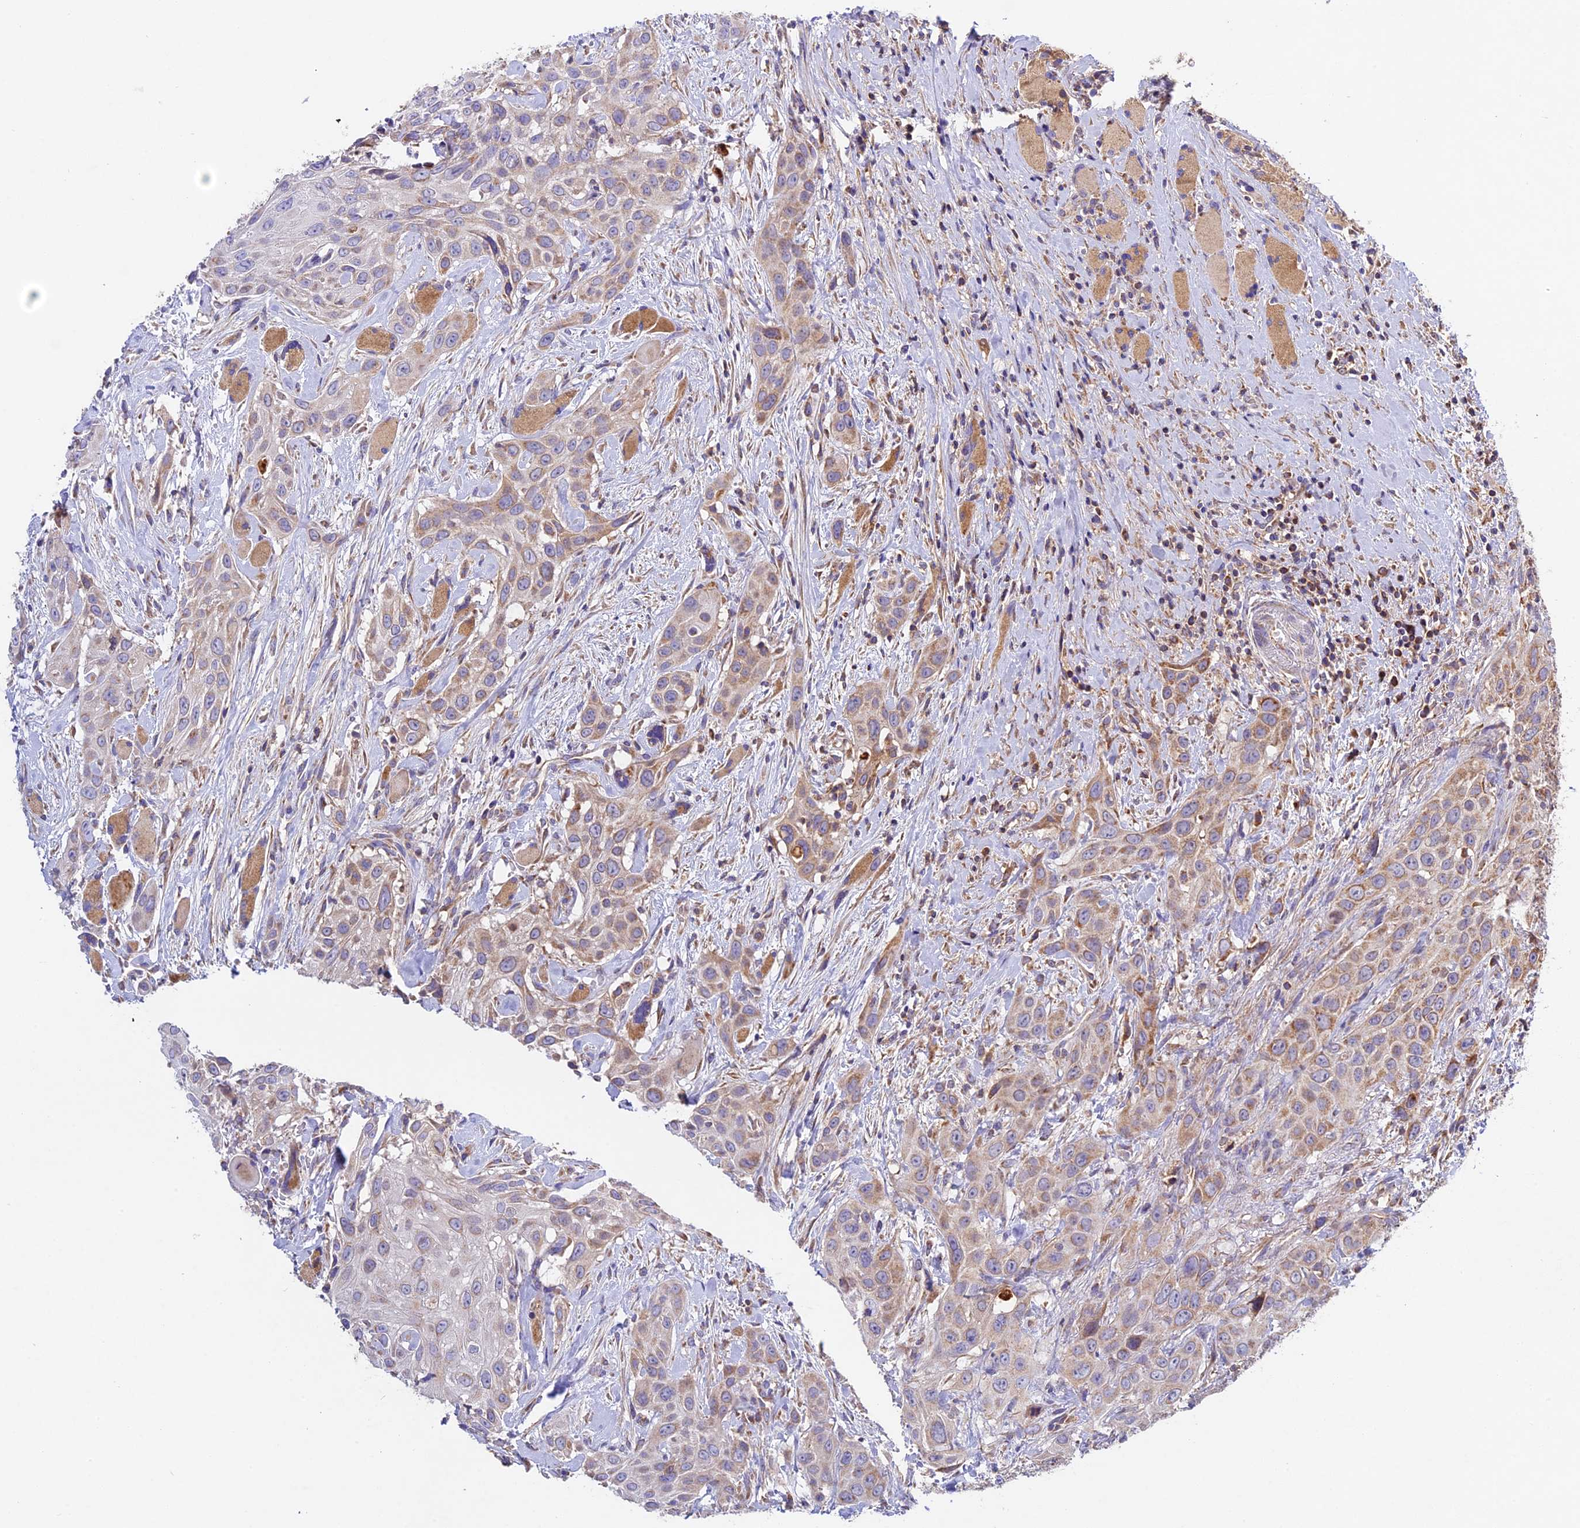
{"staining": {"intensity": "weak", "quantity": ">75%", "location": "cytoplasmic/membranous"}, "tissue": "head and neck cancer", "cell_type": "Tumor cells", "image_type": "cancer", "snomed": [{"axis": "morphology", "description": "Squamous cell carcinoma, NOS"}, {"axis": "topography", "description": "Head-Neck"}], "caption": "Squamous cell carcinoma (head and neck) stained for a protein (brown) exhibits weak cytoplasmic/membranous positive positivity in about >75% of tumor cells.", "gene": "OCEL1", "patient": {"sex": "male", "age": 81}}